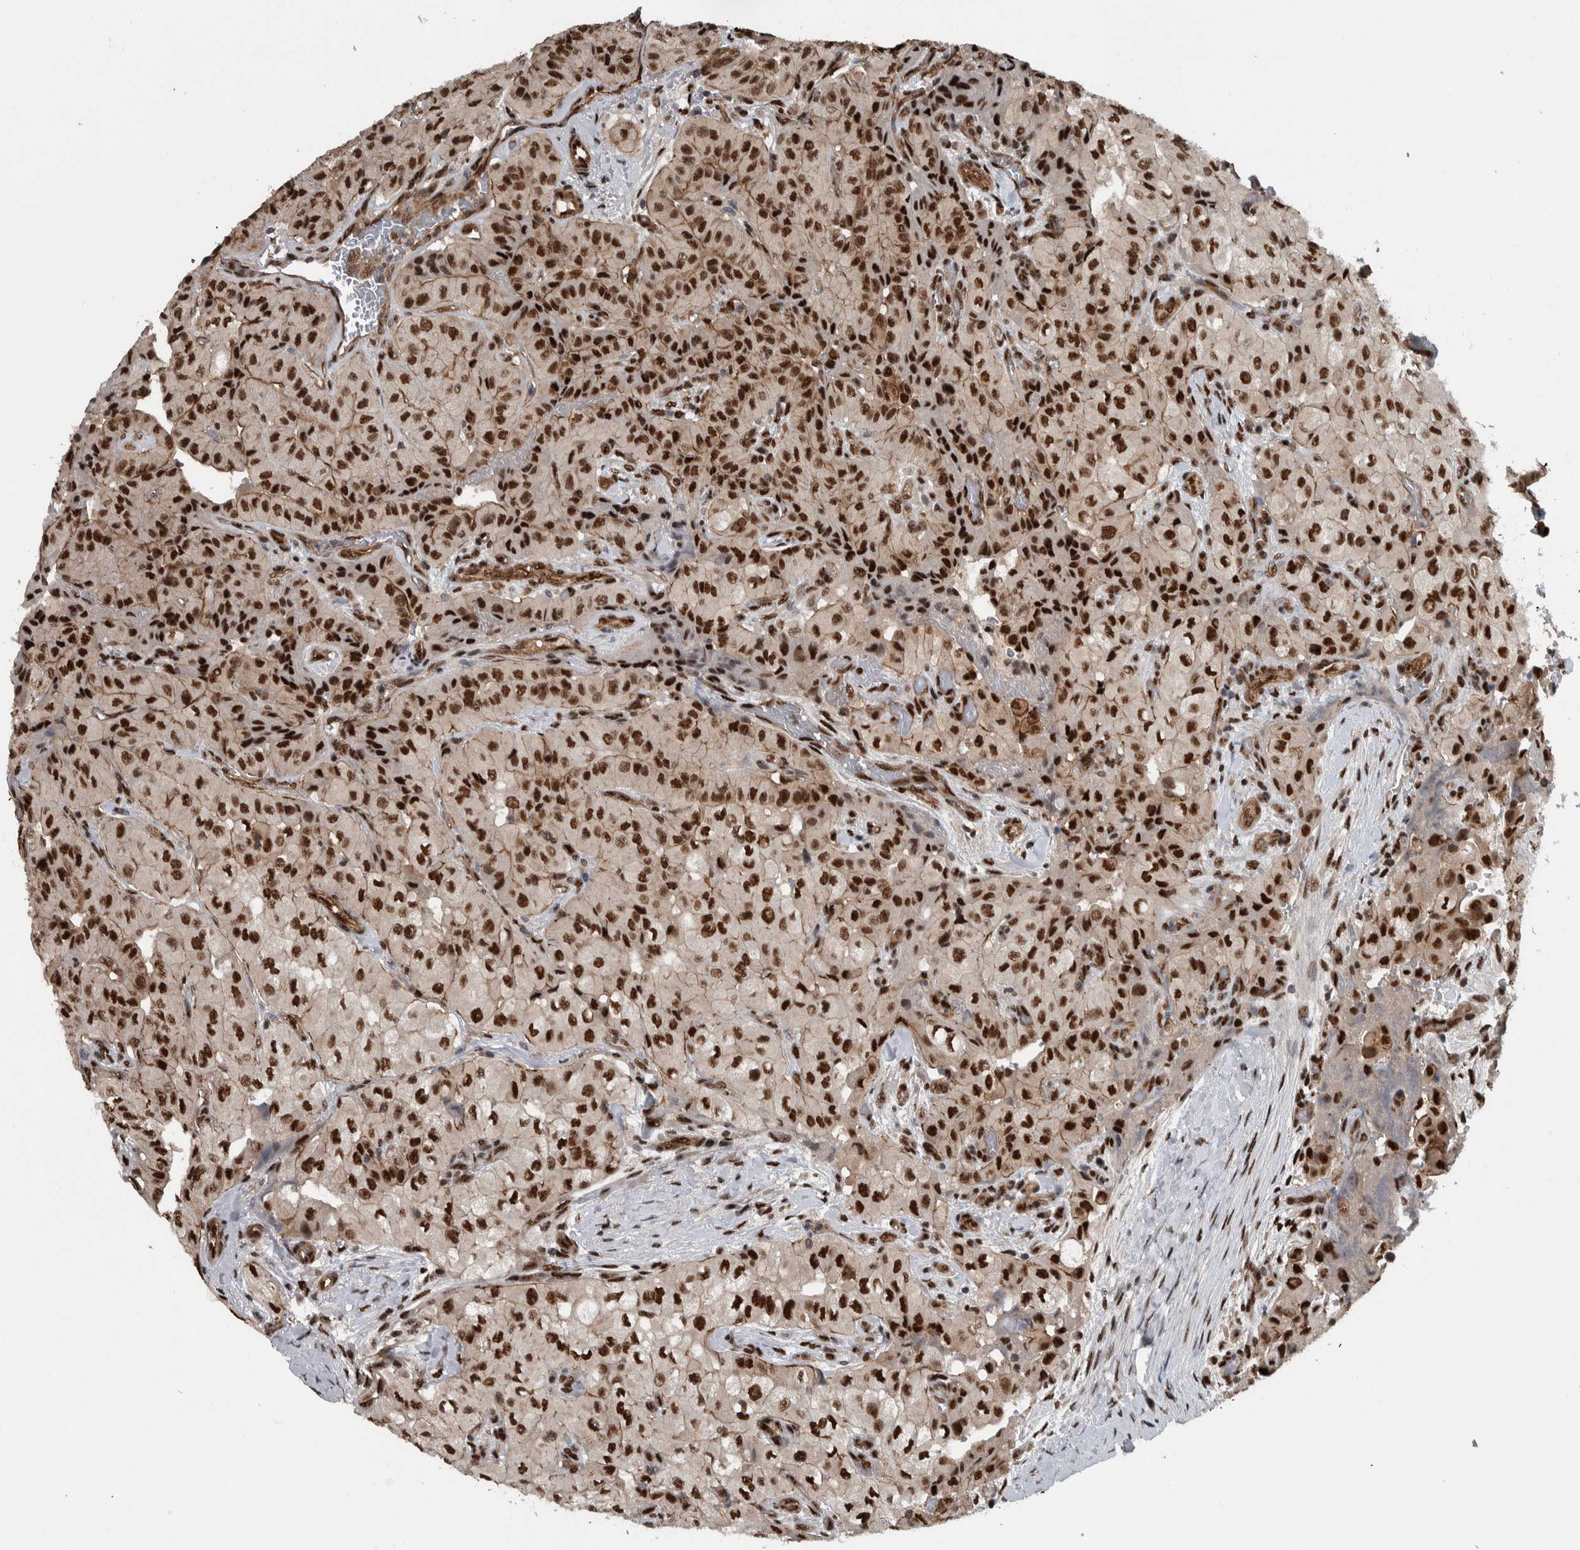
{"staining": {"intensity": "strong", "quantity": ">75%", "location": "nuclear"}, "tissue": "thyroid cancer", "cell_type": "Tumor cells", "image_type": "cancer", "snomed": [{"axis": "morphology", "description": "Papillary adenocarcinoma, NOS"}, {"axis": "topography", "description": "Thyroid gland"}], "caption": "An image showing strong nuclear staining in about >75% of tumor cells in thyroid papillary adenocarcinoma, as visualized by brown immunohistochemical staining.", "gene": "FAM135B", "patient": {"sex": "female", "age": 59}}